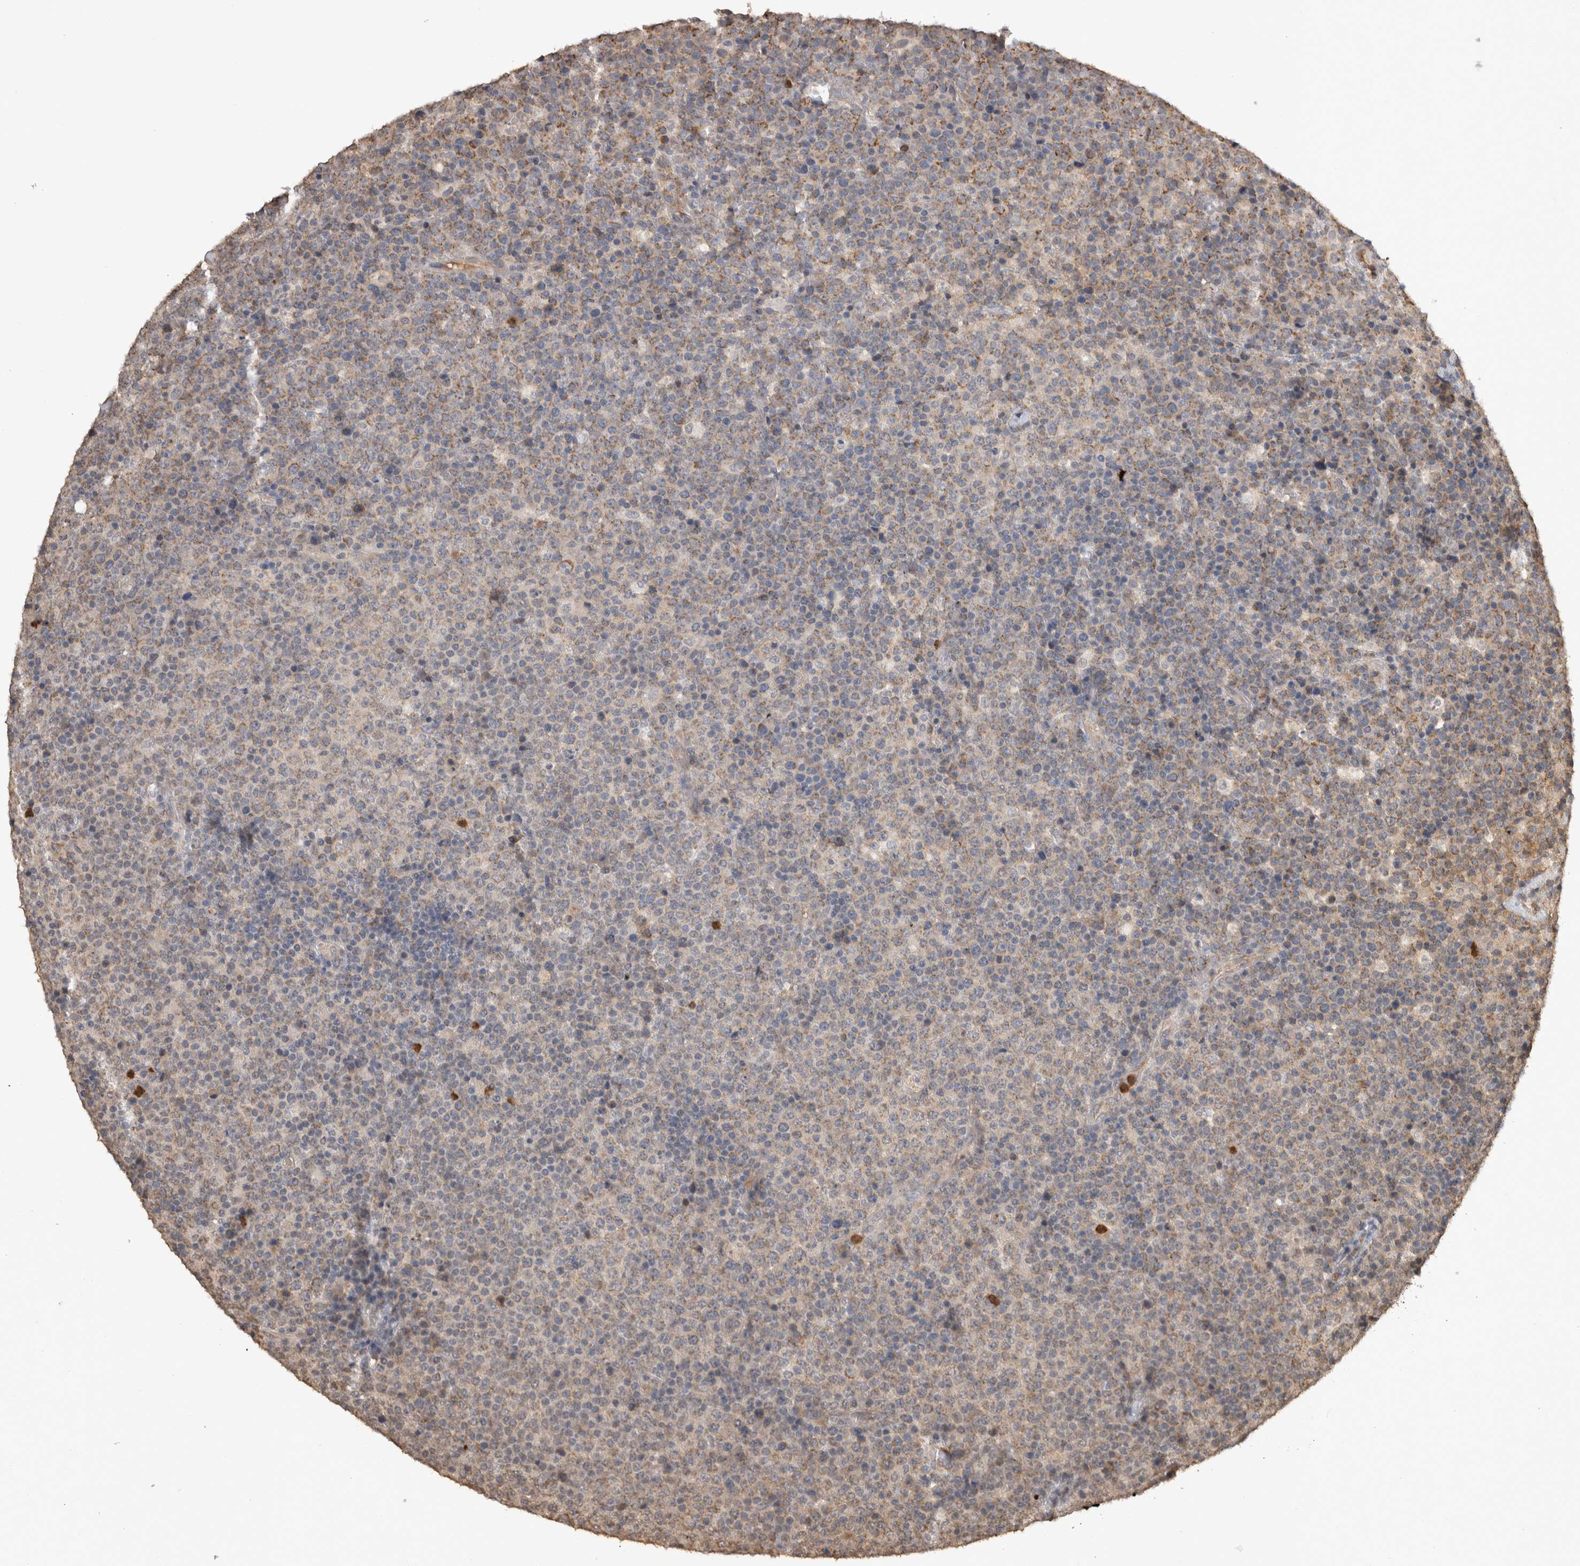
{"staining": {"intensity": "weak", "quantity": "<25%", "location": "cytoplasmic/membranous"}, "tissue": "lymphoma", "cell_type": "Tumor cells", "image_type": "cancer", "snomed": [{"axis": "morphology", "description": "Malignant lymphoma, non-Hodgkin's type, High grade"}, {"axis": "topography", "description": "Lymph node"}], "caption": "Malignant lymphoma, non-Hodgkin's type (high-grade) was stained to show a protein in brown. There is no significant positivity in tumor cells.", "gene": "PAK4", "patient": {"sex": "male", "age": 13}}